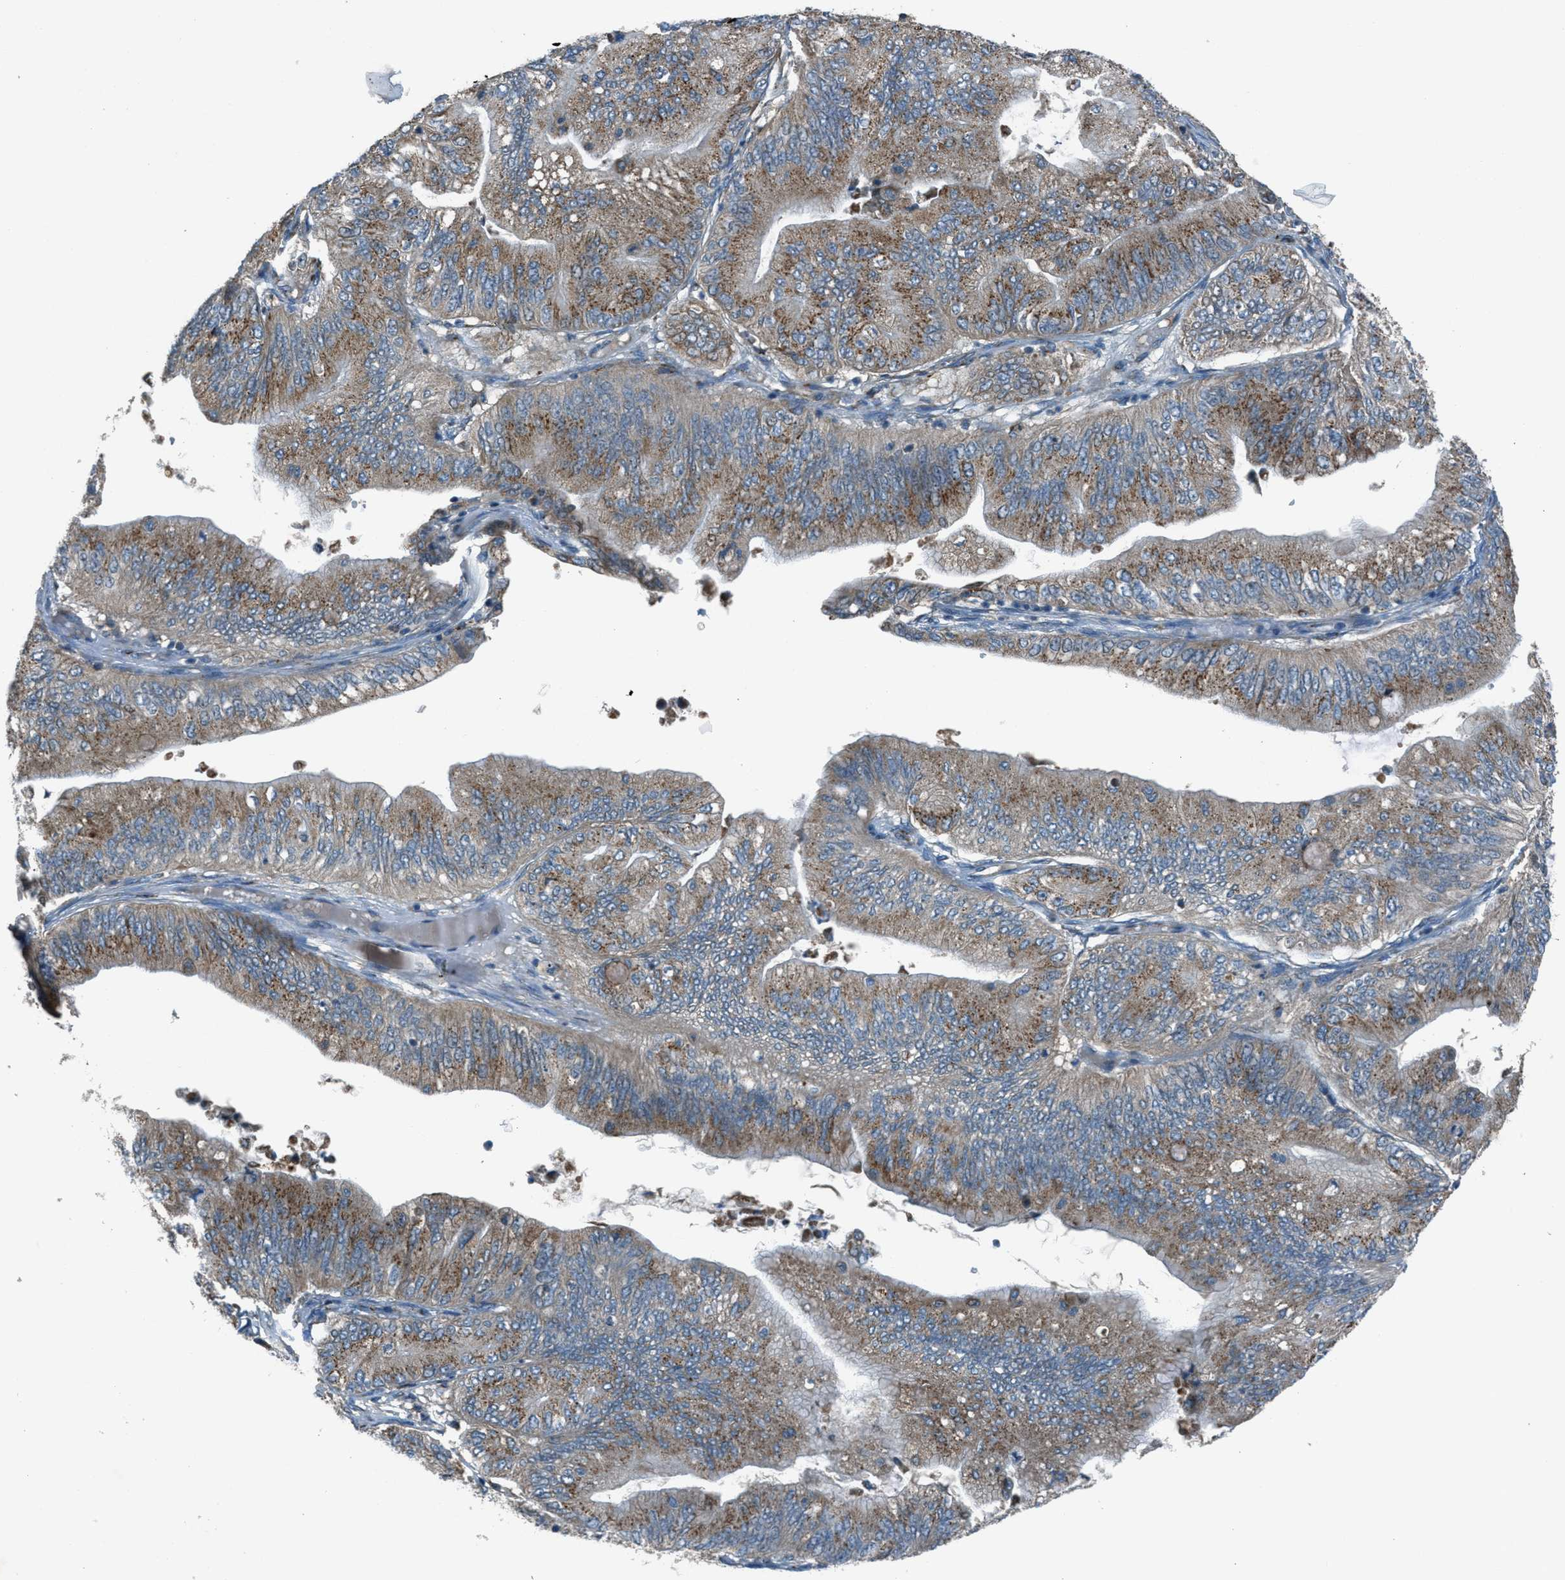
{"staining": {"intensity": "moderate", "quantity": ">75%", "location": "cytoplasmic/membranous"}, "tissue": "ovarian cancer", "cell_type": "Tumor cells", "image_type": "cancer", "snomed": [{"axis": "morphology", "description": "Cystadenocarcinoma, mucinous, NOS"}, {"axis": "topography", "description": "Ovary"}], "caption": "A high-resolution histopathology image shows immunohistochemistry (IHC) staining of ovarian cancer (mucinous cystadenocarcinoma), which shows moderate cytoplasmic/membranous positivity in about >75% of tumor cells.", "gene": "BCKDK", "patient": {"sex": "female", "age": 61}}